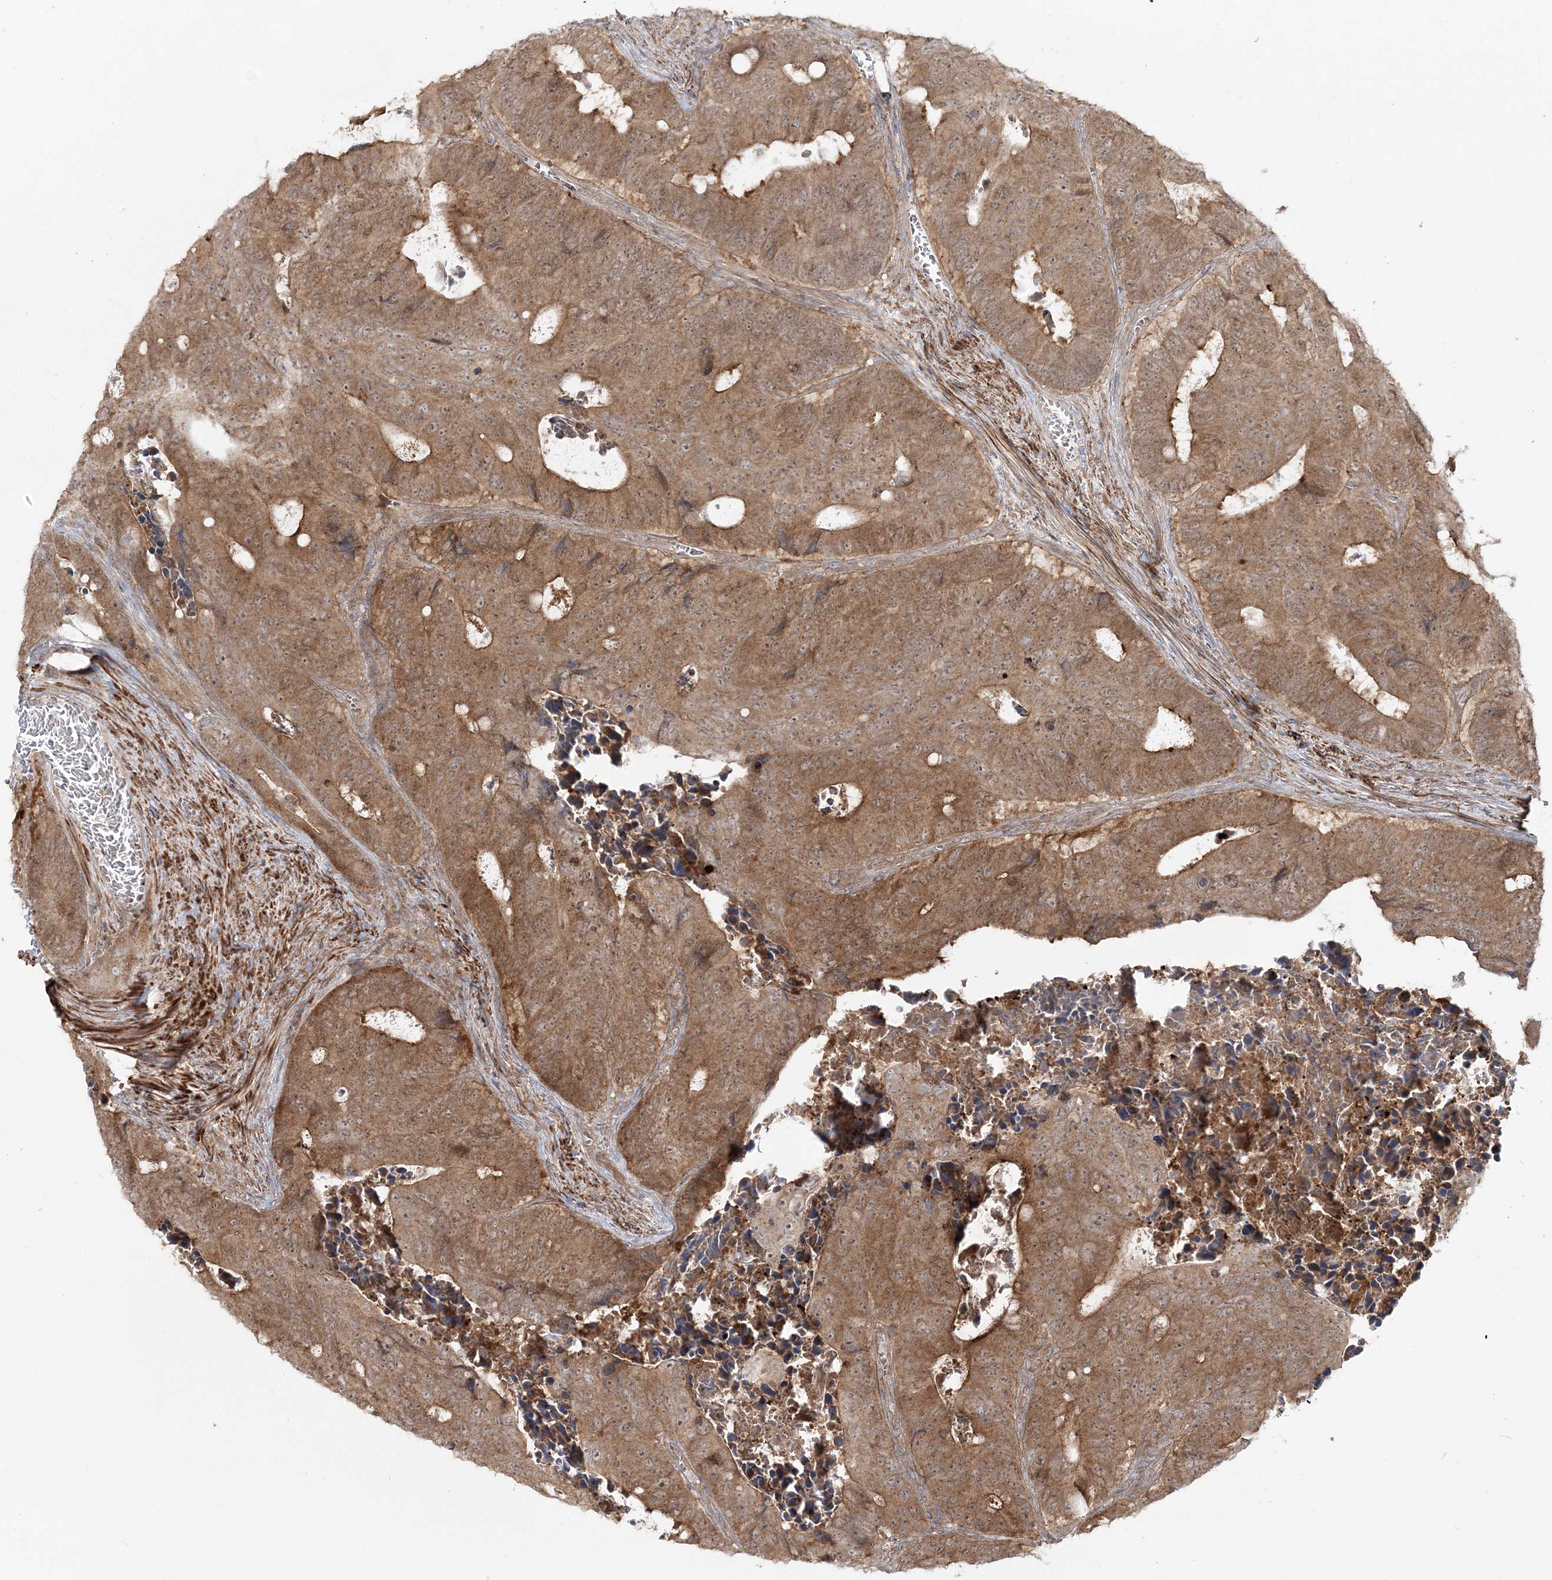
{"staining": {"intensity": "moderate", "quantity": ">75%", "location": "cytoplasmic/membranous"}, "tissue": "colorectal cancer", "cell_type": "Tumor cells", "image_type": "cancer", "snomed": [{"axis": "morphology", "description": "Adenocarcinoma, NOS"}, {"axis": "topography", "description": "Colon"}], "caption": "A medium amount of moderate cytoplasmic/membranous expression is appreciated in about >75% of tumor cells in adenocarcinoma (colorectal) tissue.", "gene": "MOCS2", "patient": {"sex": "male", "age": 87}}